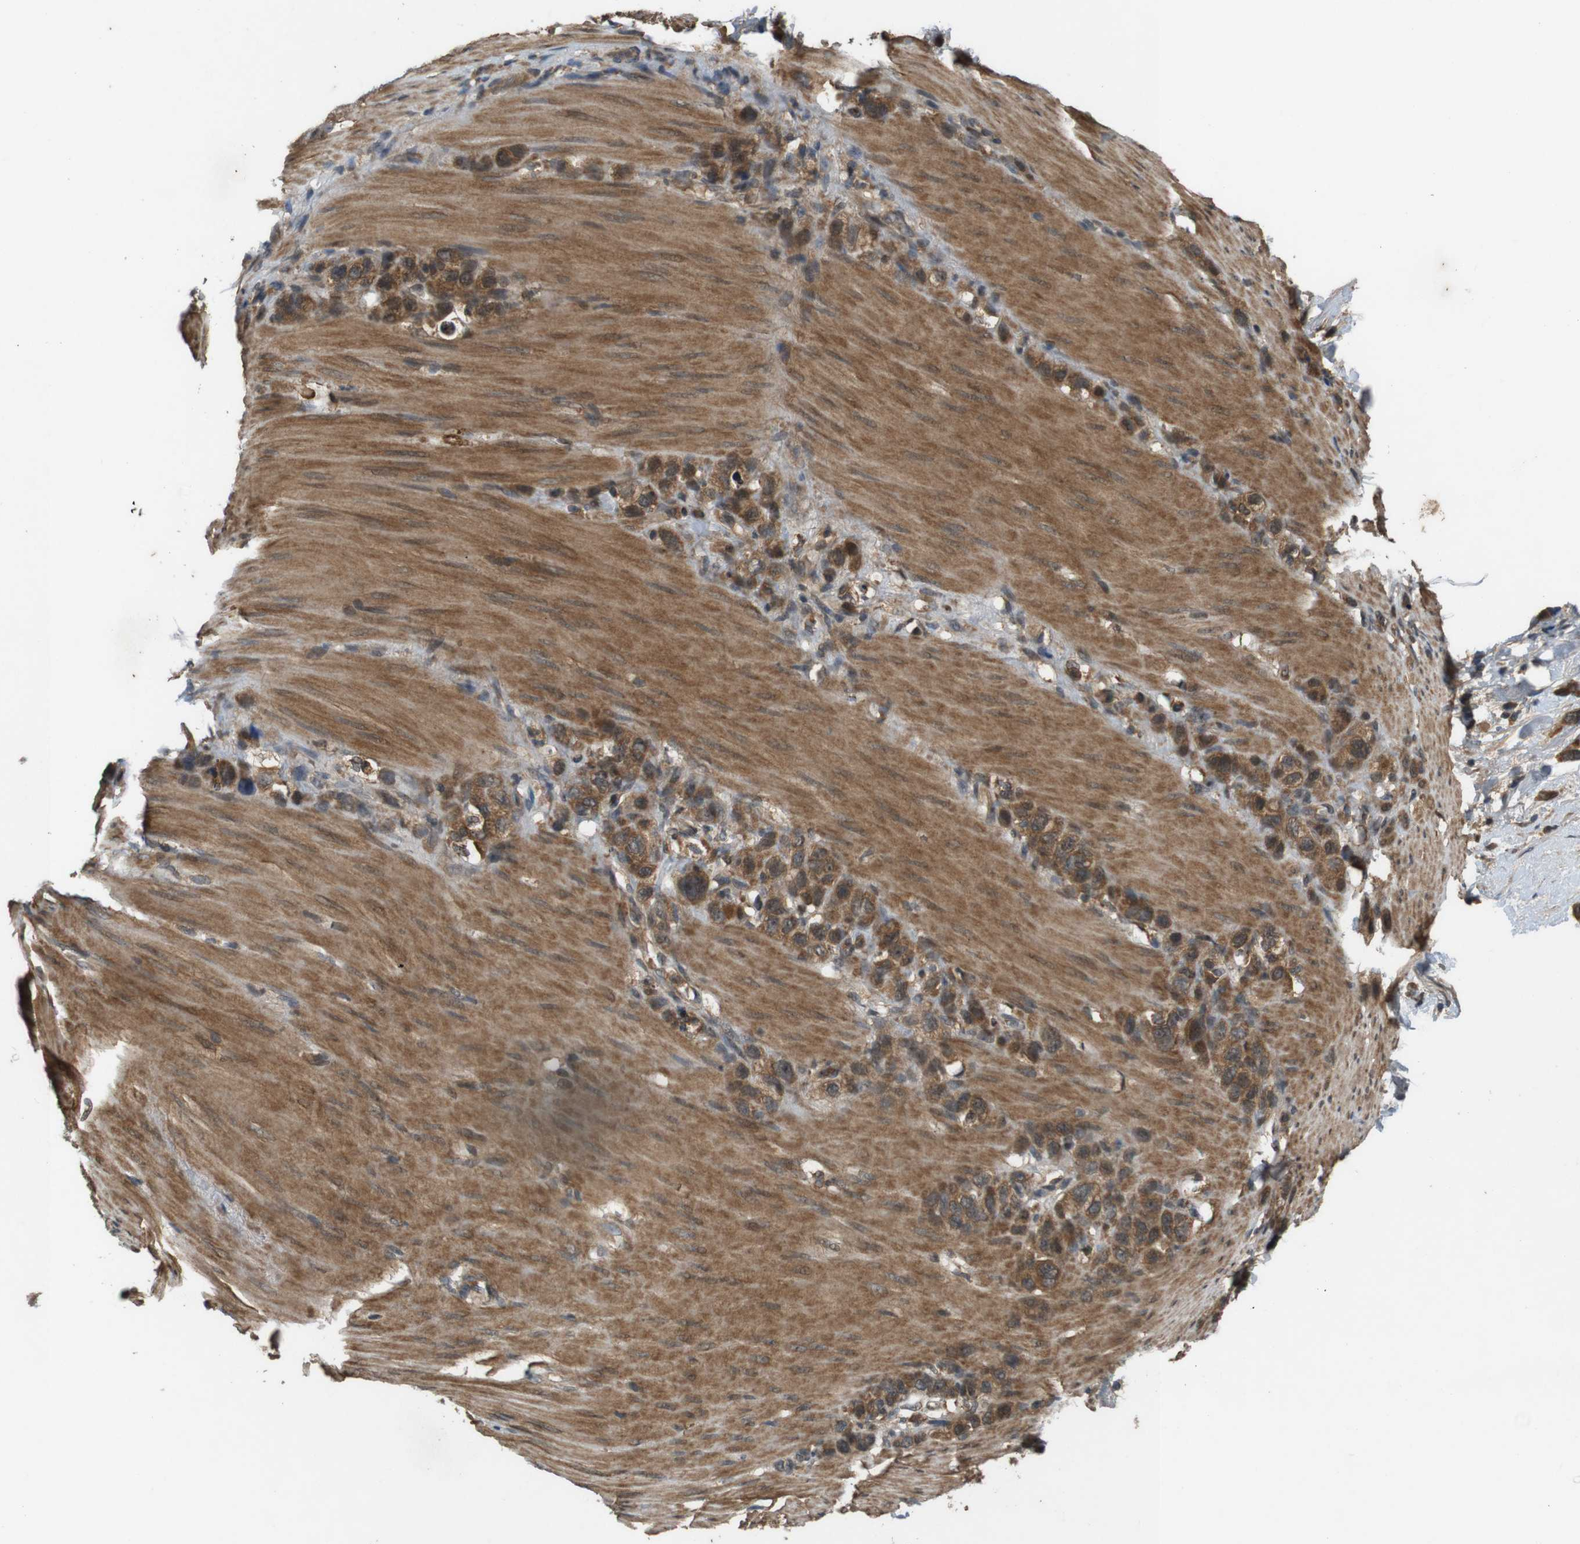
{"staining": {"intensity": "moderate", "quantity": ">75%", "location": "cytoplasmic/membranous"}, "tissue": "stomach cancer", "cell_type": "Tumor cells", "image_type": "cancer", "snomed": [{"axis": "morphology", "description": "Normal tissue, NOS"}, {"axis": "morphology", "description": "Adenocarcinoma, NOS"}, {"axis": "morphology", "description": "Adenocarcinoma, High grade"}, {"axis": "topography", "description": "Stomach, upper"}, {"axis": "topography", "description": "Stomach"}], "caption": "Protein staining reveals moderate cytoplasmic/membranous positivity in approximately >75% of tumor cells in stomach adenocarcinoma. (brown staining indicates protein expression, while blue staining denotes nuclei).", "gene": "NFKBIE", "patient": {"sex": "female", "age": 65}}